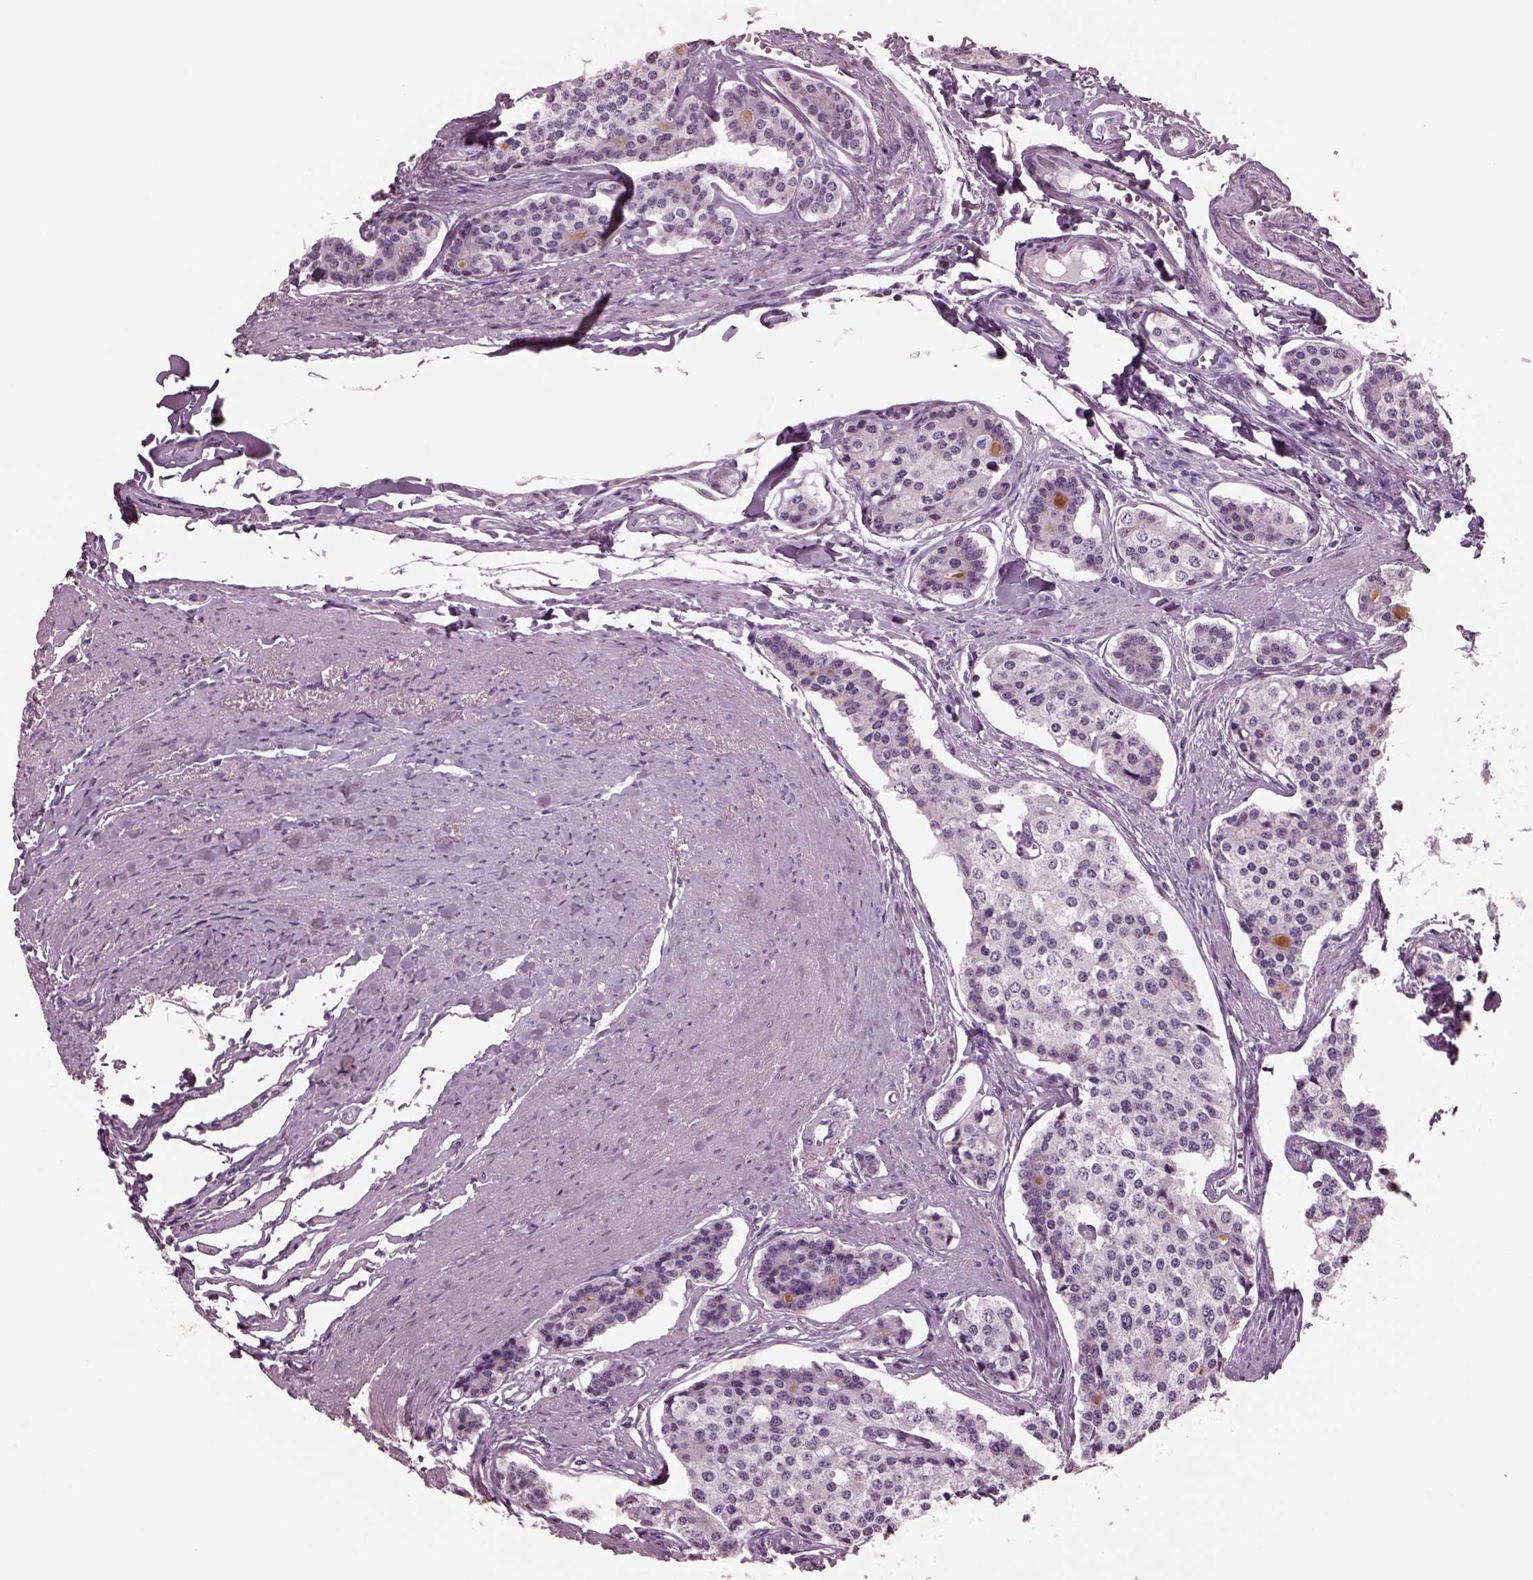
{"staining": {"intensity": "negative", "quantity": "none", "location": "none"}, "tissue": "carcinoid", "cell_type": "Tumor cells", "image_type": "cancer", "snomed": [{"axis": "morphology", "description": "Carcinoid, malignant, NOS"}, {"axis": "topography", "description": "Small intestine"}], "caption": "The IHC histopathology image has no significant expression in tumor cells of malignant carcinoid tissue.", "gene": "MIB2", "patient": {"sex": "female", "age": 65}}